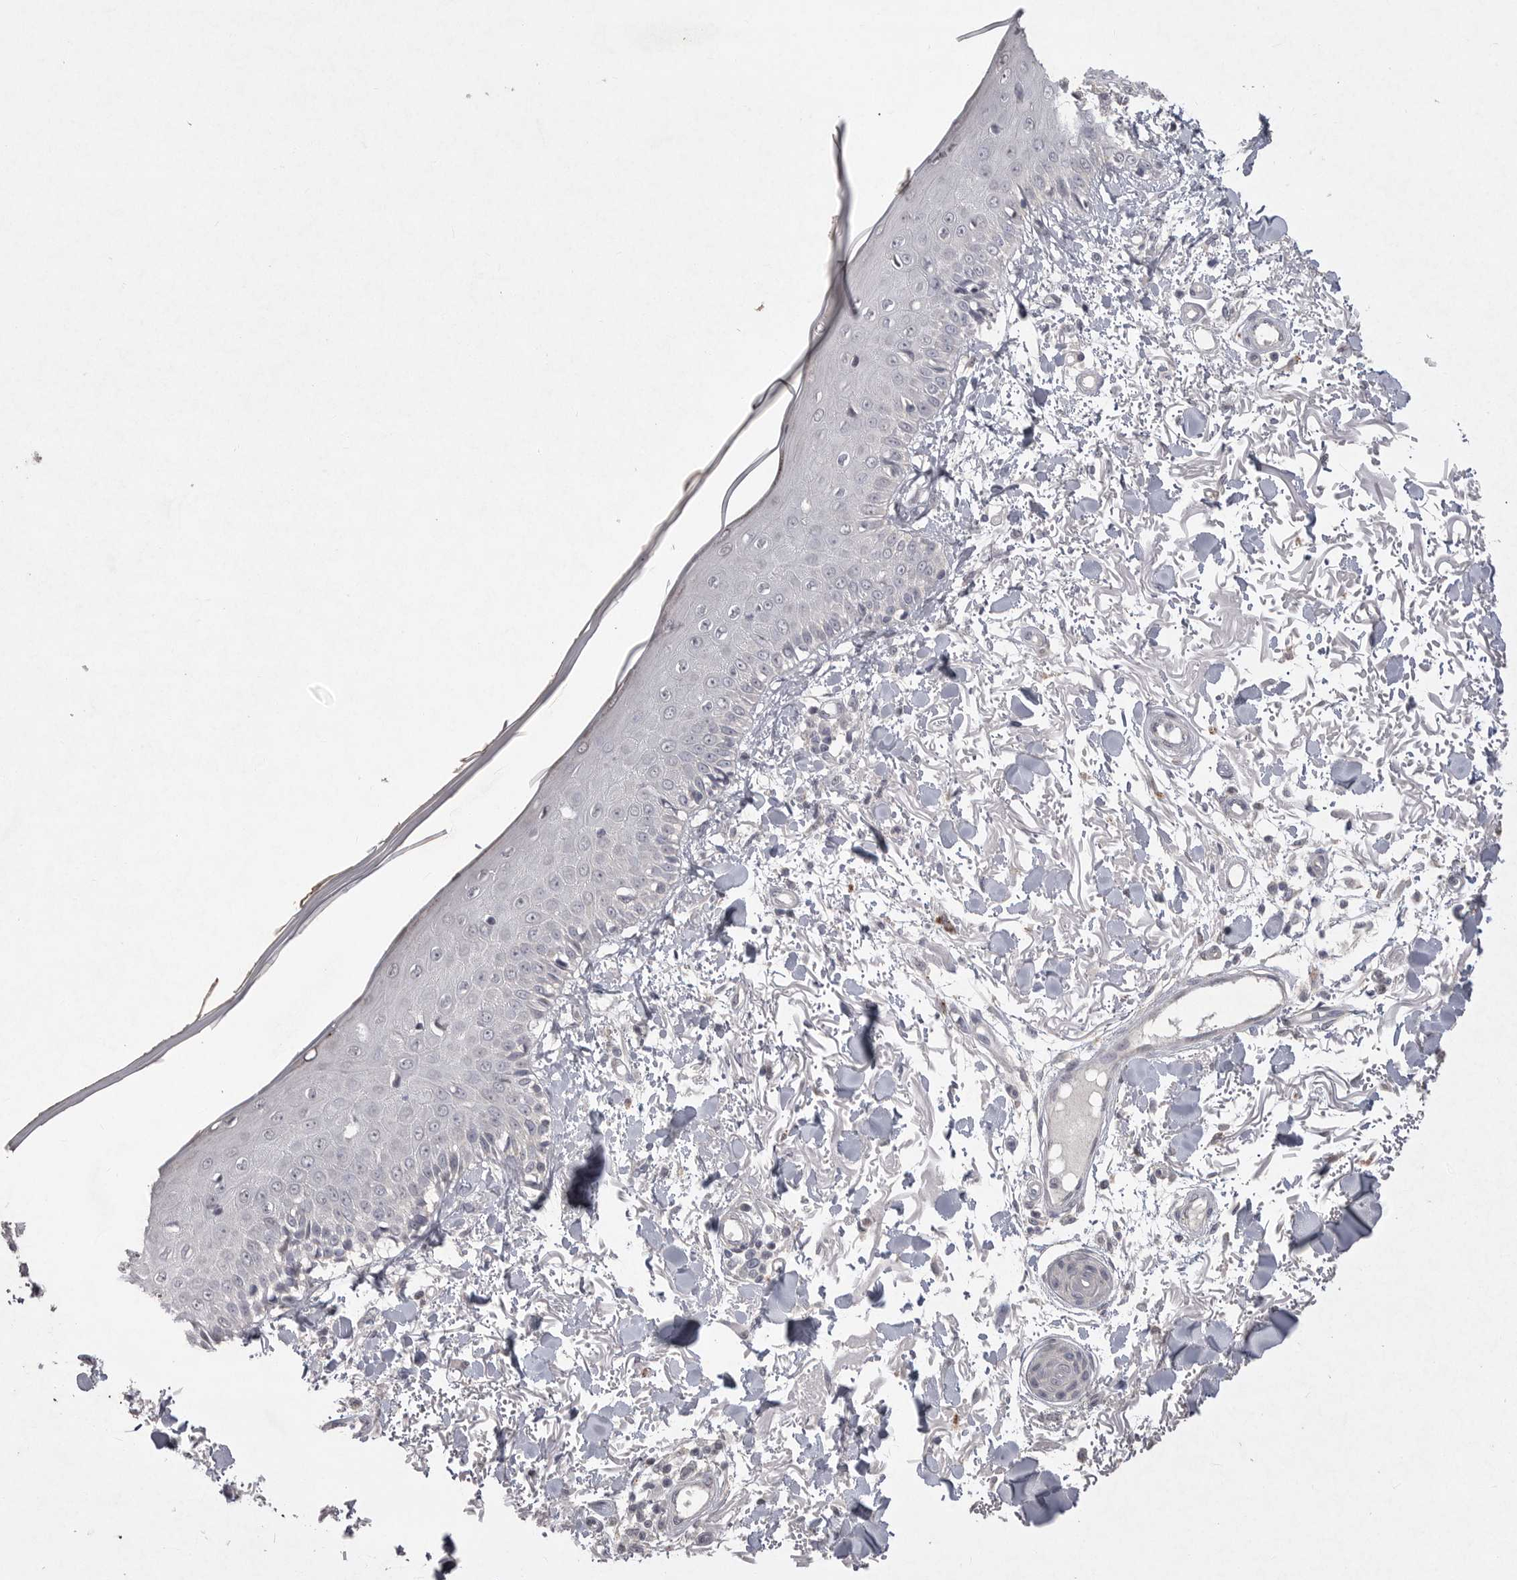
{"staining": {"intensity": "negative", "quantity": "none", "location": "none"}, "tissue": "skin", "cell_type": "Fibroblasts", "image_type": "normal", "snomed": [{"axis": "morphology", "description": "Normal tissue, NOS"}, {"axis": "morphology", "description": "Squamous cell carcinoma, NOS"}, {"axis": "topography", "description": "Skin"}, {"axis": "topography", "description": "Peripheral nerve tissue"}], "caption": "DAB (3,3'-diaminobenzidine) immunohistochemical staining of normal skin exhibits no significant expression in fibroblasts. (DAB (3,3'-diaminobenzidine) immunohistochemistry (IHC) visualized using brightfield microscopy, high magnification).", "gene": "VANGL2", "patient": {"sex": "male", "age": 83}}